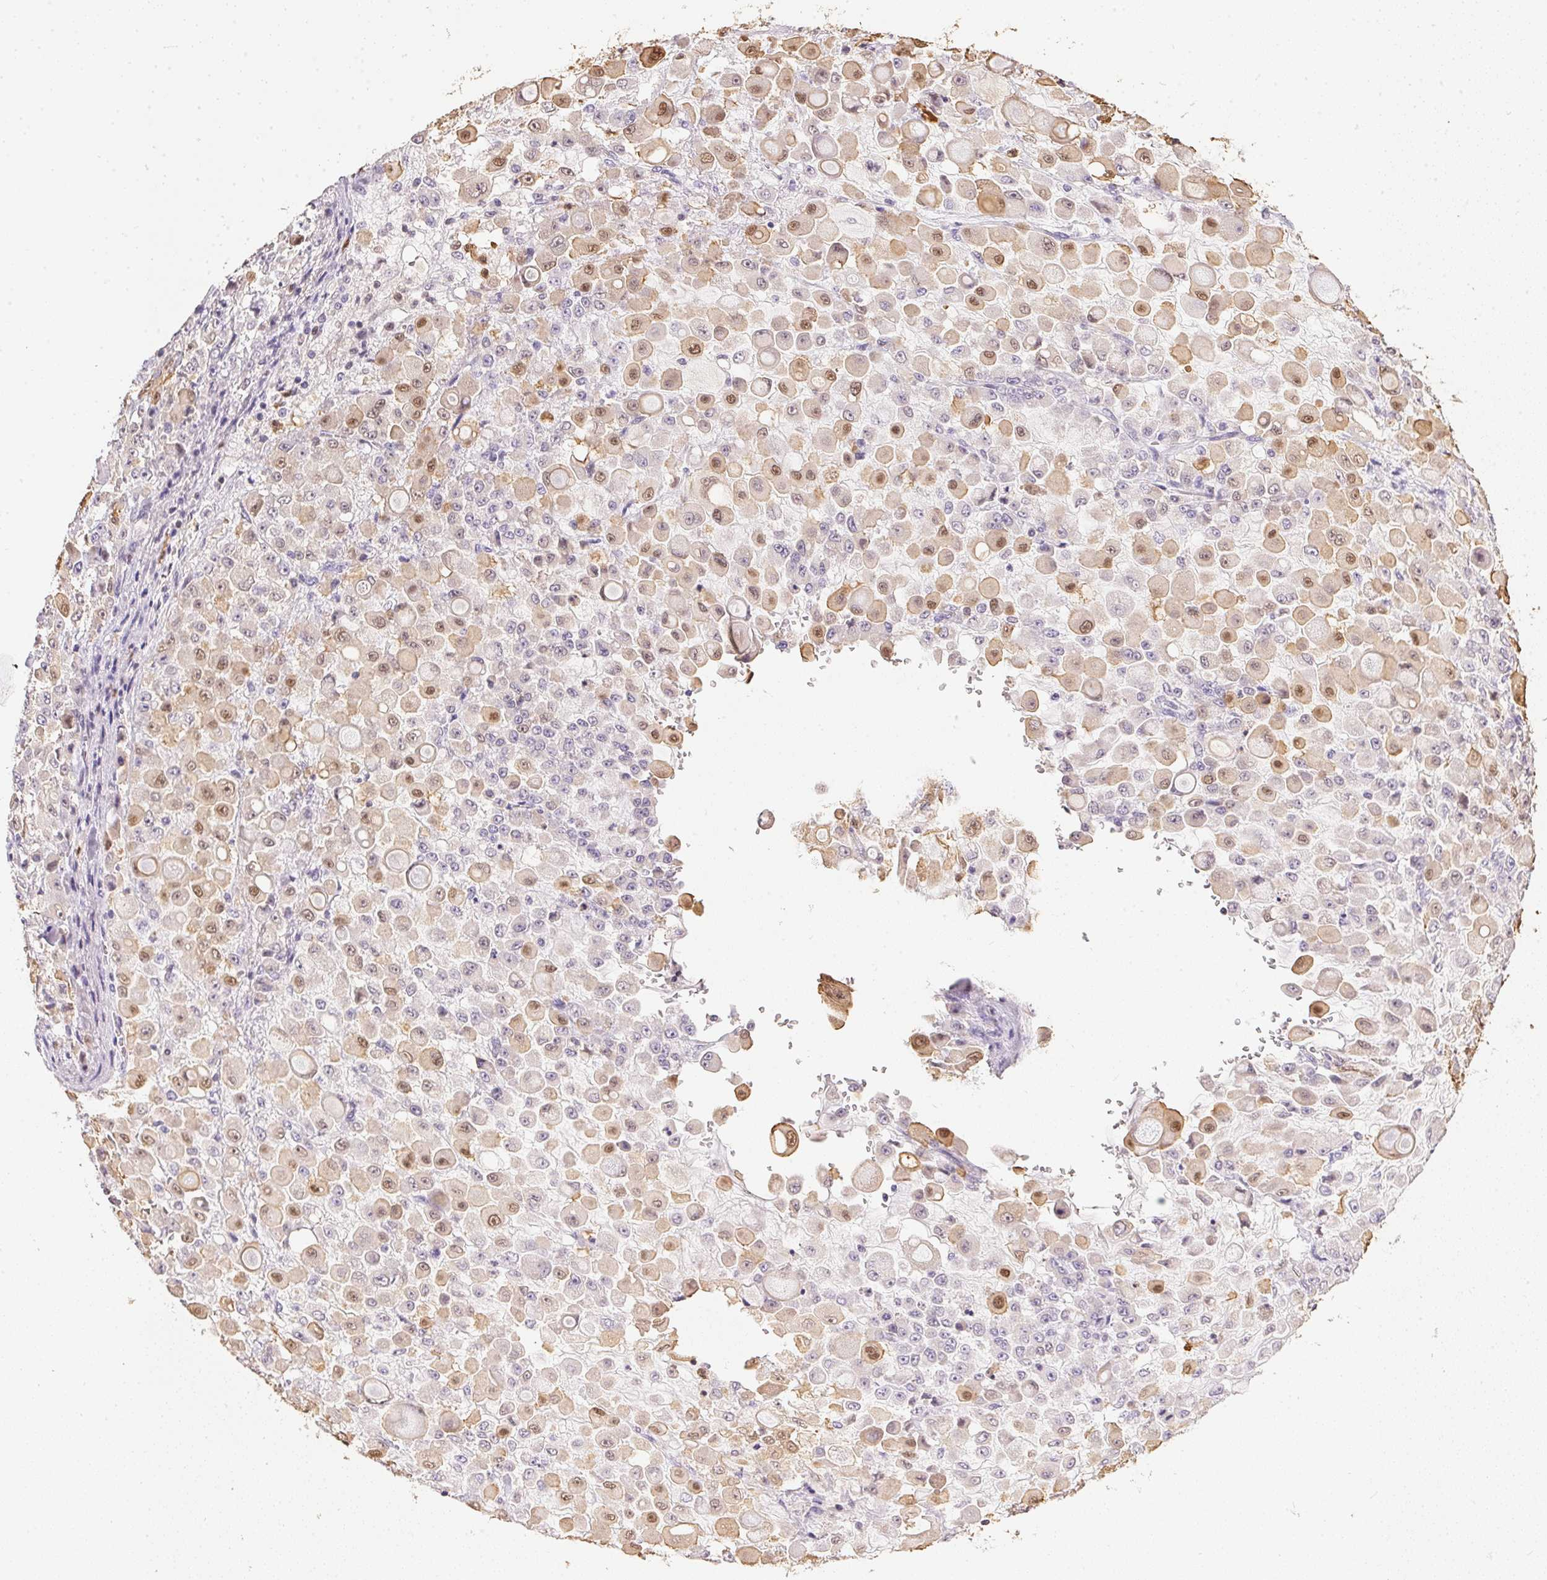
{"staining": {"intensity": "weak", "quantity": "25%-75%", "location": "nuclear"}, "tissue": "stomach cancer", "cell_type": "Tumor cells", "image_type": "cancer", "snomed": [{"axis": "morphology", "description": "Adenocarcinoma, NOS"}, {"axis": "topography", "description": "Stomach"}], "caption": "Stomach adenocarcinoma was stained to show a protein in brown. There is low levels of weak nuclear staining in about 25%-75% of tumor cells. (DAB (3,3'-diaminobenzidine) = brown stain, brightfield microscopy at high magnification).", "gene": "S100A3", "patient": {"sex": "female", "age": 76}}